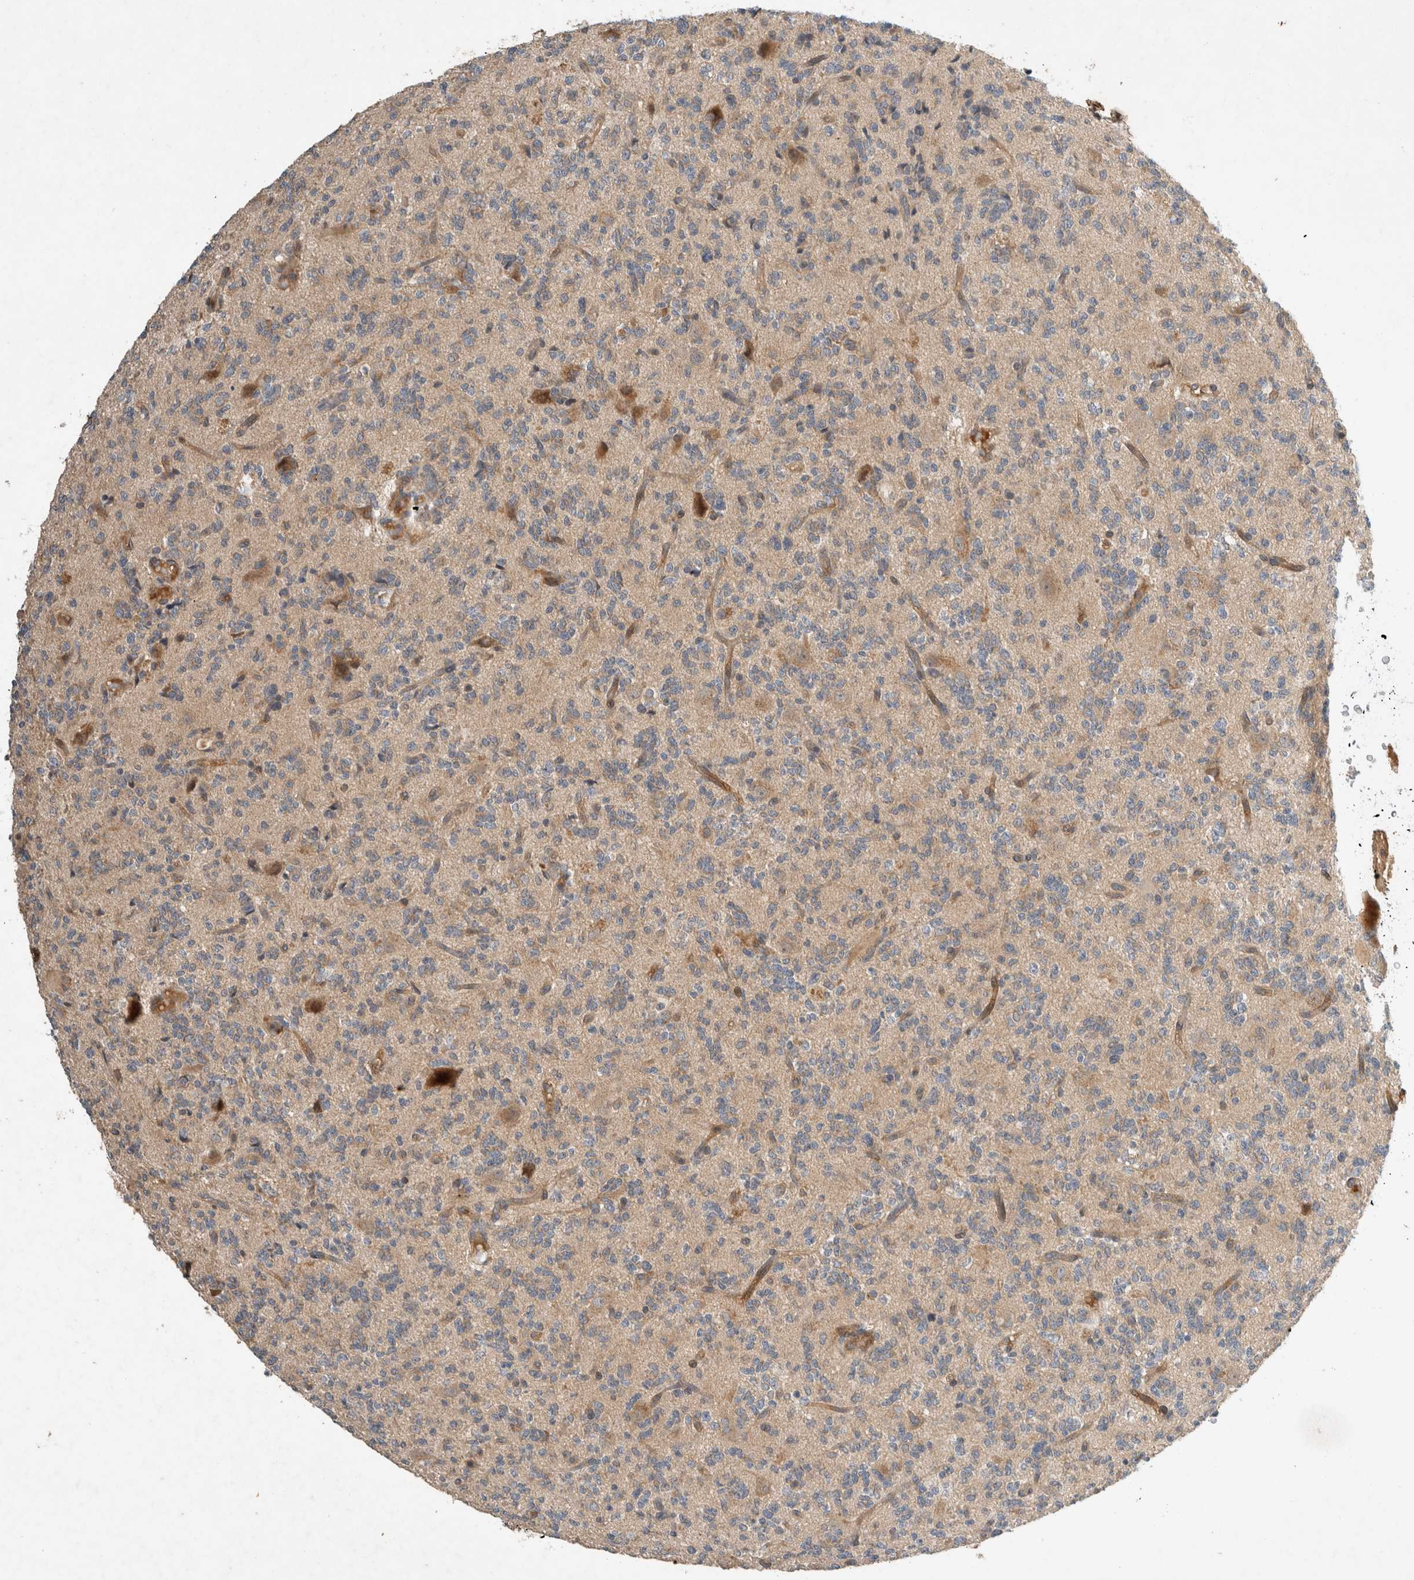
{"staining": {"intensity": "weak", "quantity": "25%-75%", "location": "cytoplasmic/membranous"}, "tissue": "glioma", "cell_type": "Tumor cells", "image_type": "cancer", "snomed": [{"axis": "morphology", "description": "Glioma, malignant, High grade"}, {"axis": "topography", "description": "Brain"}], "caption": "This image shows immunohistochemistry (IHC) staining of malignant glioma (high-grade), with low weak cytoplasmic/membranous staining in about 25%-75% of tumor cells.", "gene": "ARMC9", "patient": {"sex": "female", "age": 62}}